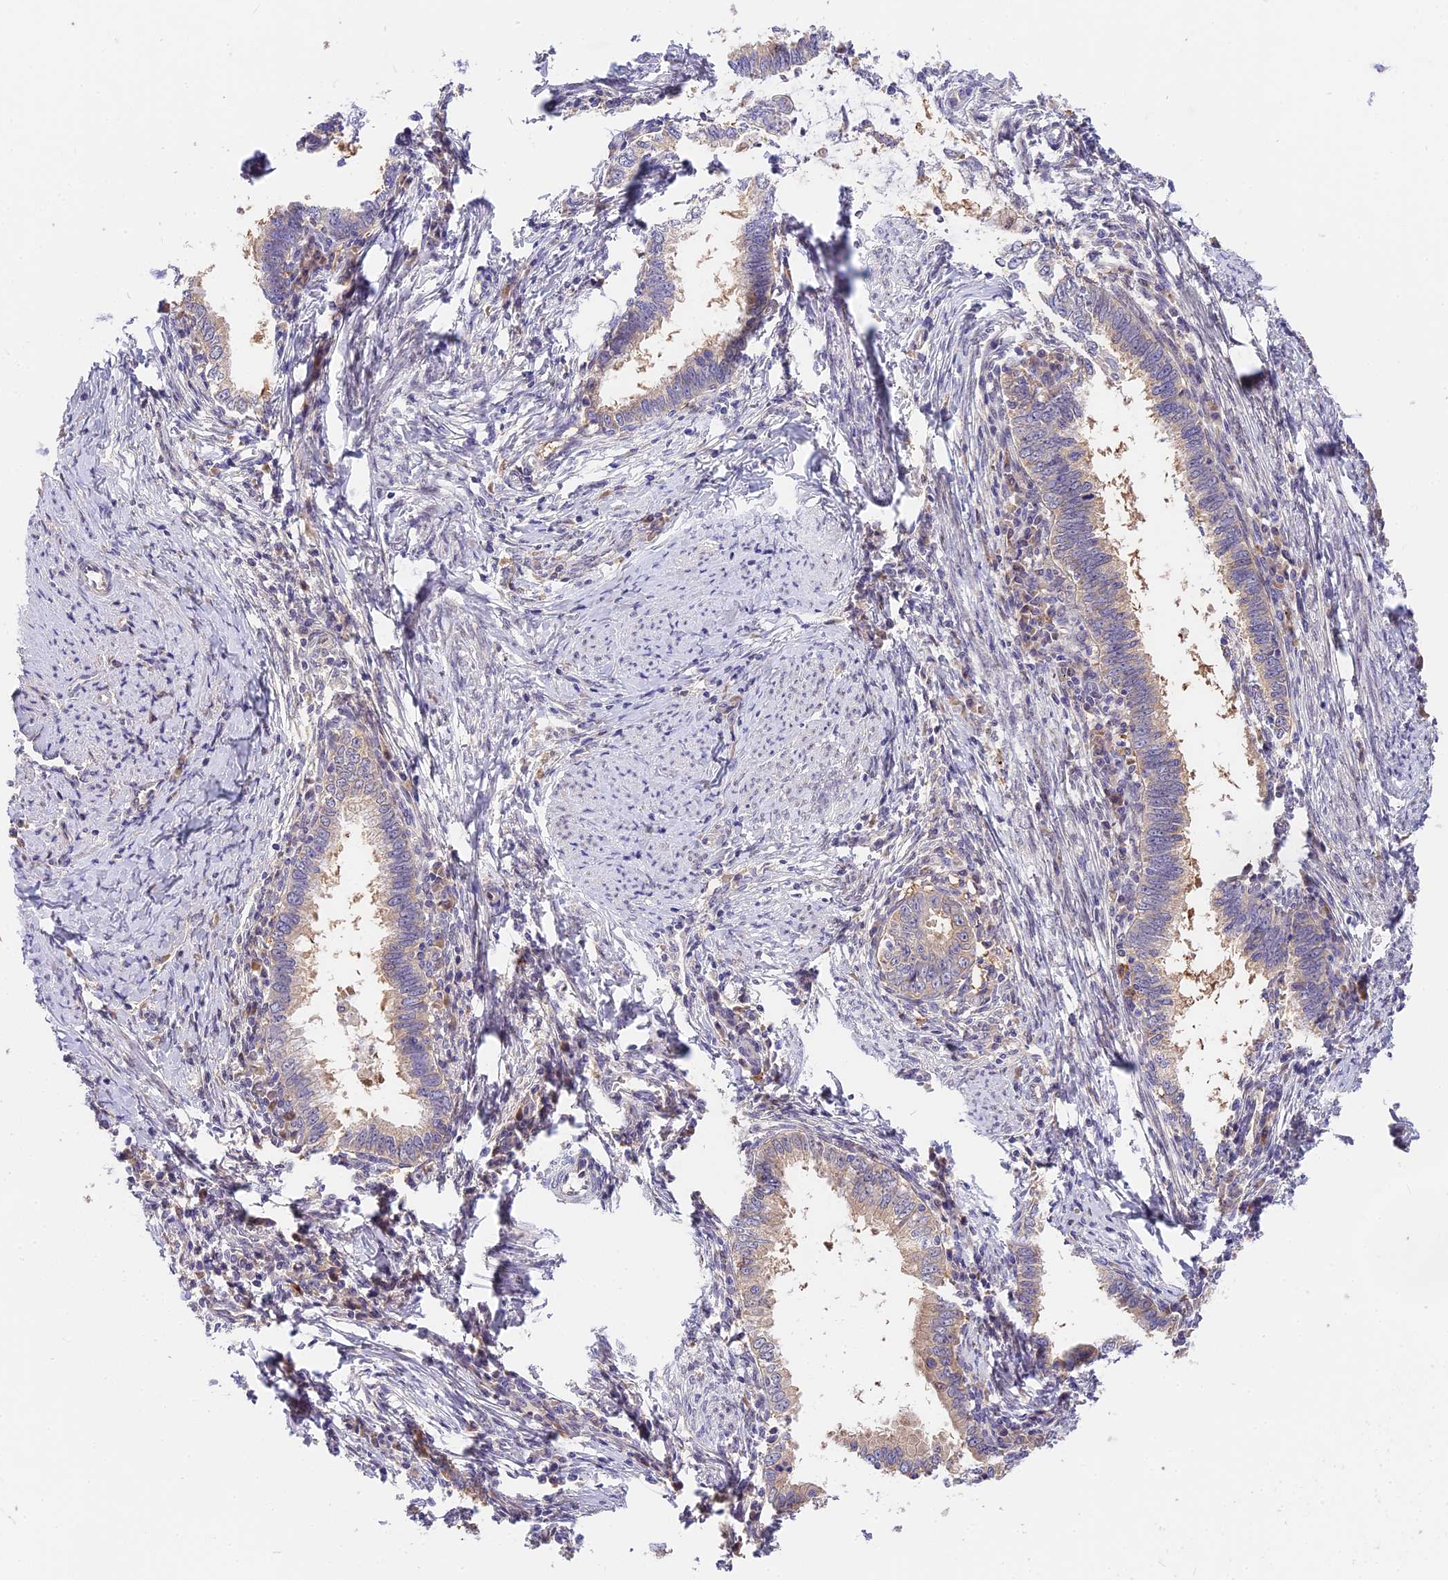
{"staining": {"intensity": "weak", "quantity": "<25%", "location": "cytoplasmic/membranous"}, "tissue": "cervical cancer", "cell_type": "Tumor cells", "image_type": "cancer", "snomed": [{"axis": "morphology", "description": "Adenocarcinoma, NOS"}, {"axis": "topography", "description": "Cervix"}], "caption": "Tumor cells show no significant protein positivity in adenocarcinoma (cervical).", "gene": "BSCL2", "patient": {"sex": "female", "age": 36}}